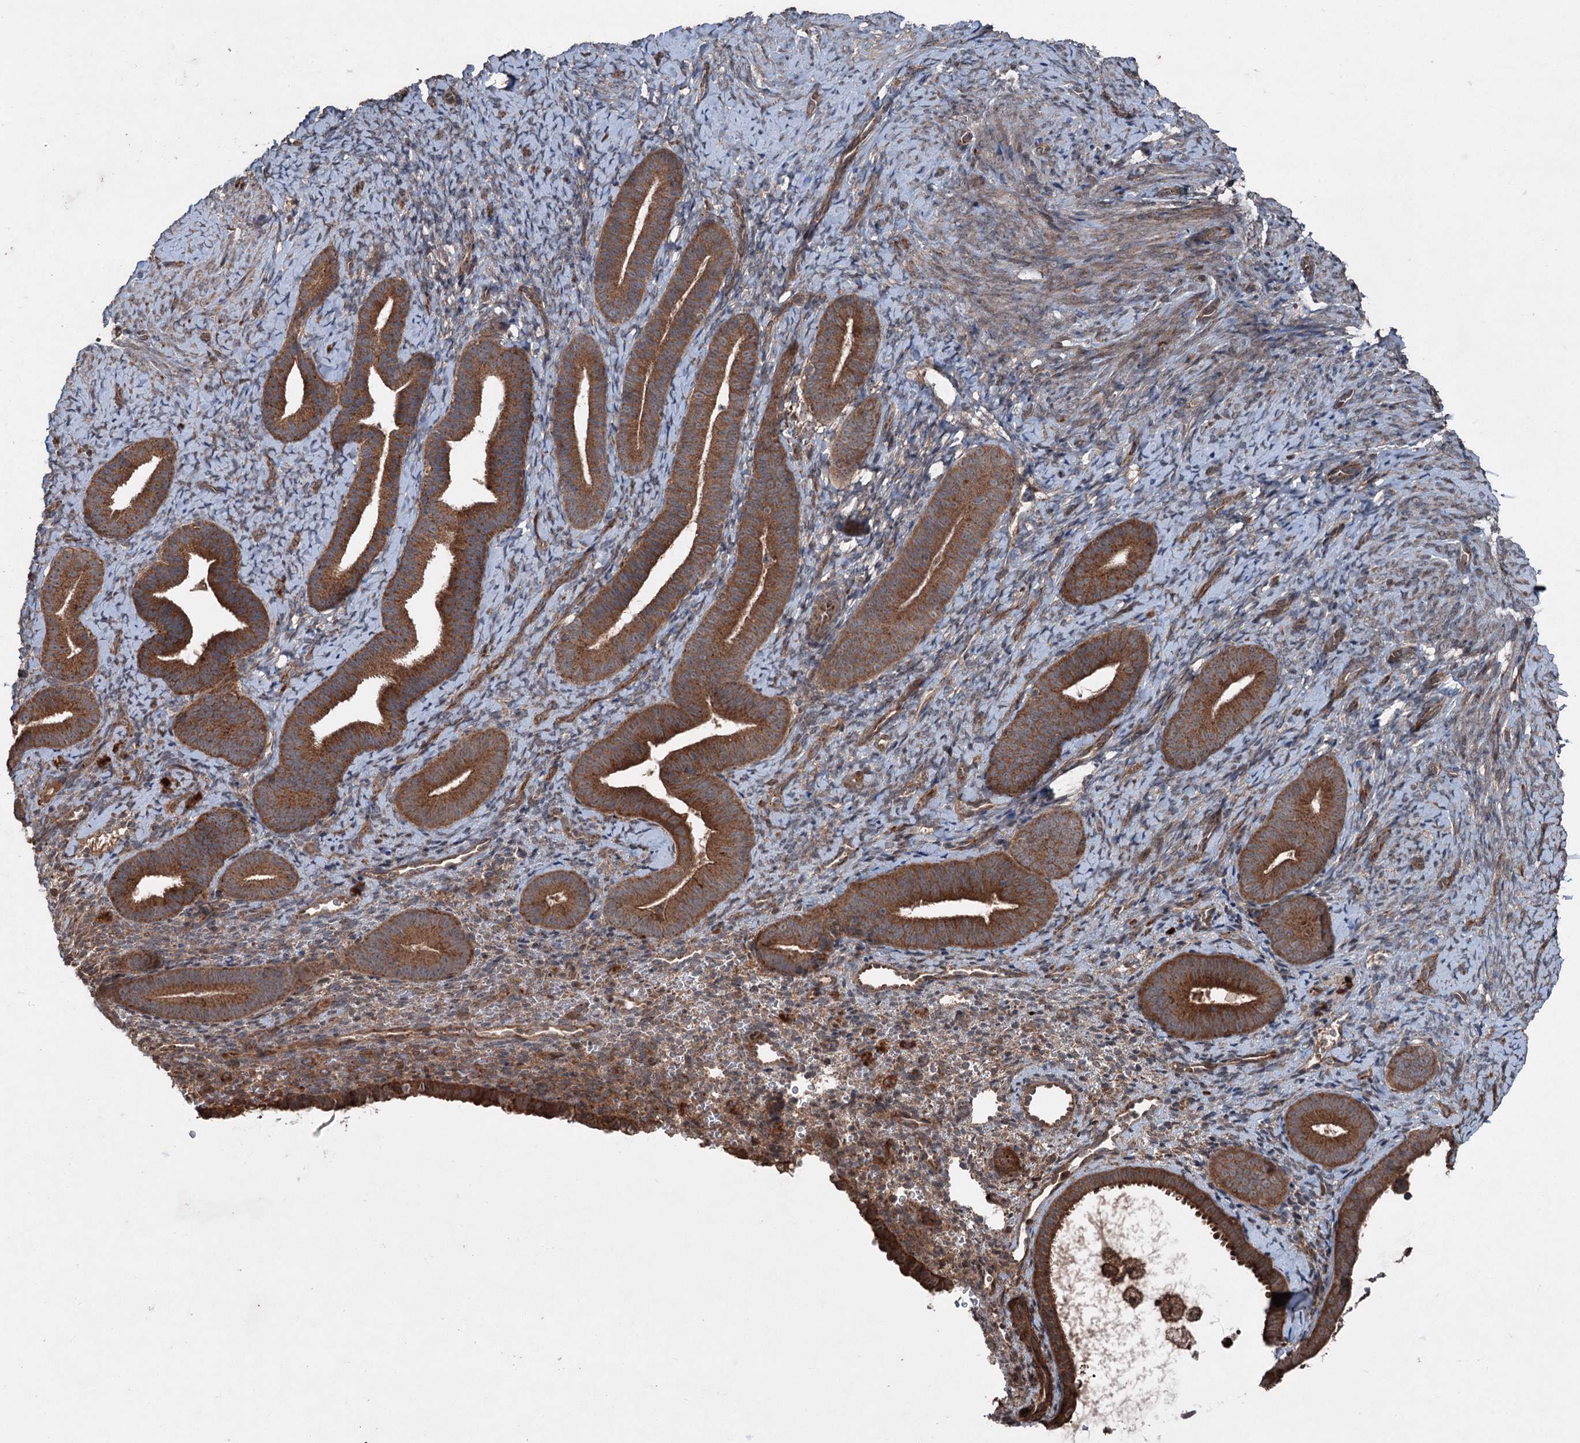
{"staining": {"intensity": "moderate", "quantity": "<25%", "location": "cytoplasmic/membranous"}, "tissue": "endometrium", "cell_type": "Cells in endometrial stroma", "image_type": "normal", "snomed": [{"axis": "morphology", "description": "Normal tissue, NOS"}, {"axis": "topography", "description": "Endometrium"}], "caption": "Moderate cytoplasmic/membranous positivity for a protein is appreciated in about <25% of cells in endometrial stroma of unremarkable endometrium using IHC.", "gene": "ALAS1", "patient": {"sex": "female", "age": 65}}